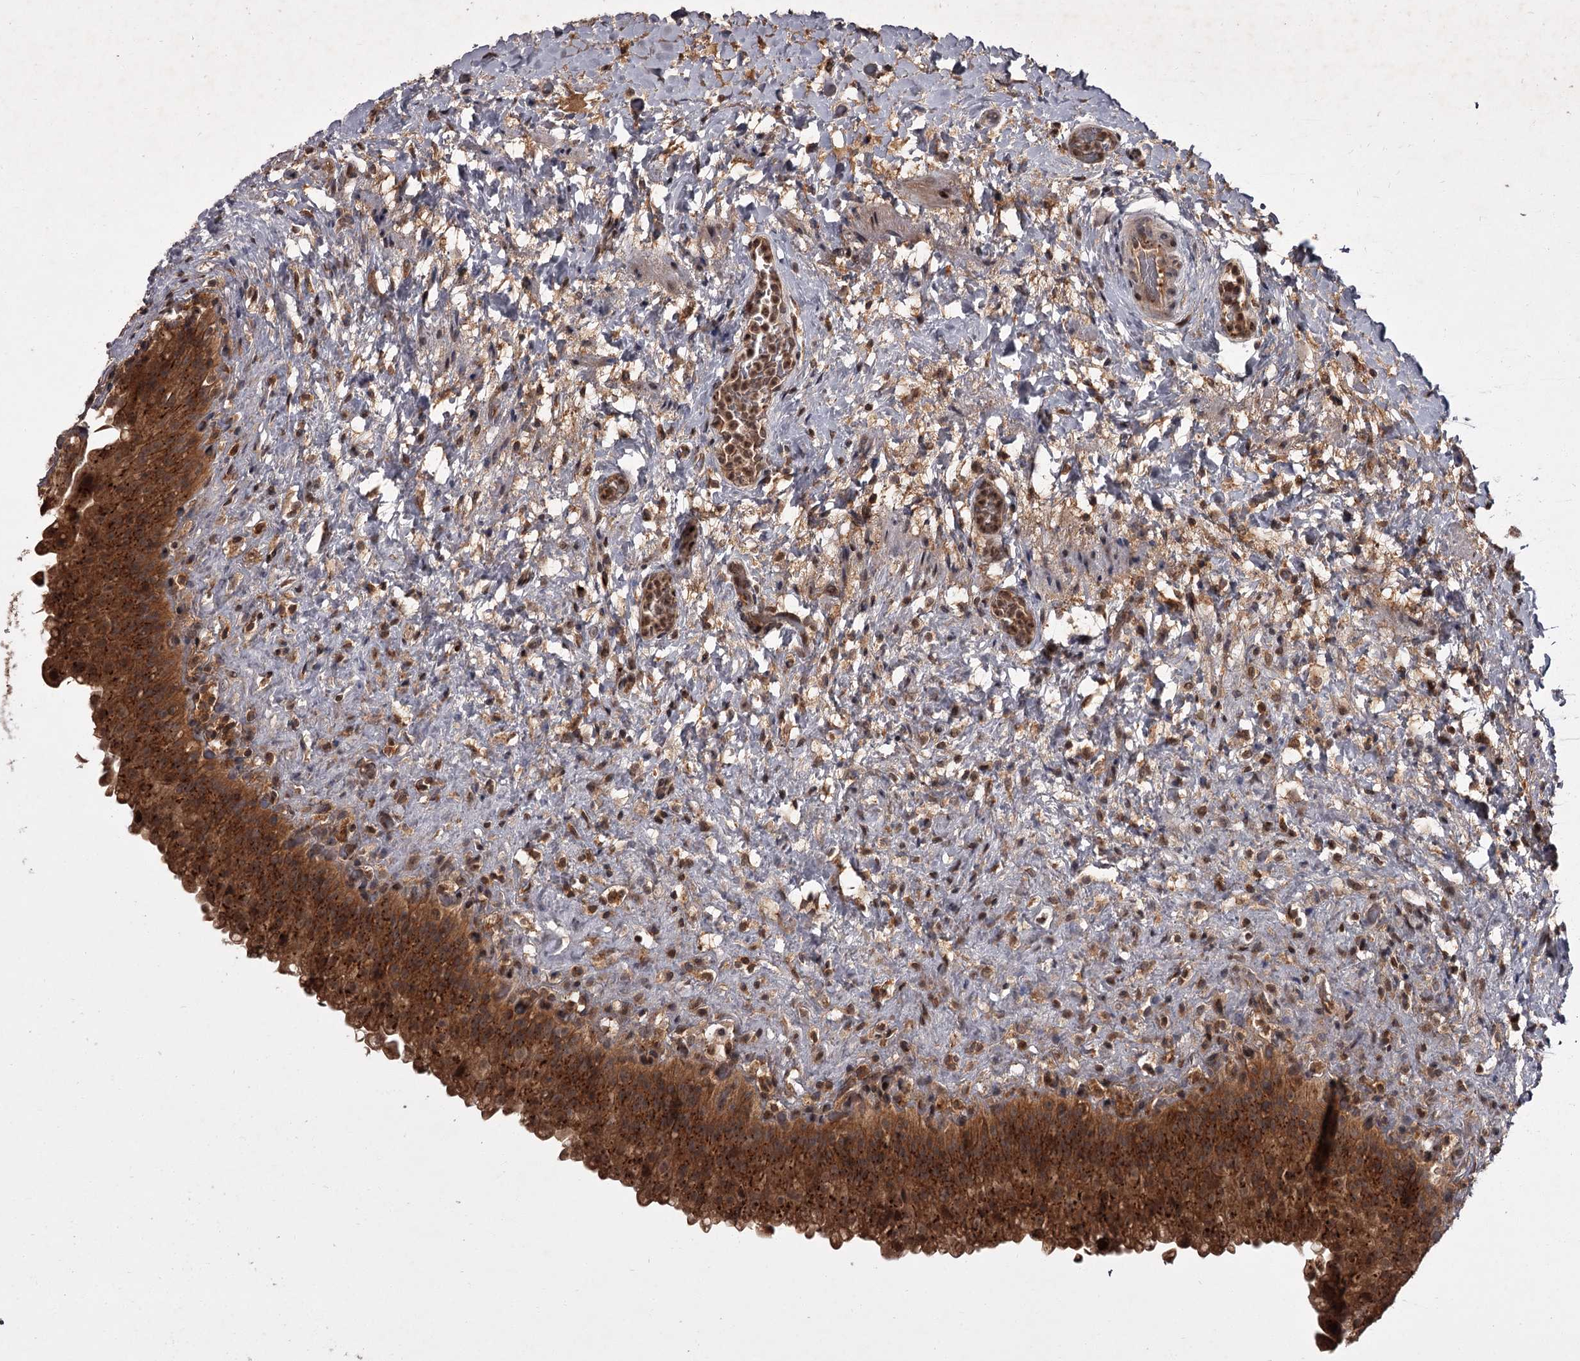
{"staining": {"intensity": "strong", "quantity": ">75%", "location": "cytoplasmic/membranous"}, "tissue": "urinary bladder", "cell_type": "Urothelial cells", "image_type": "normal", "snomed": [{"axis": "morphology", "description": "Normal tissue, NOS"}, {"axis": "topography", "description": "Urinary bladder"}], "caption": "Immunohistochemistry micrograph of unremarkable urinary bladder stained for a protein (brown), which shows high levels of strong cytoplasmic/membranous expression in approximately >75% of urothelial cells.", "gene": "TBC1D23", "patient": {"sex": "female", "age": 27}}